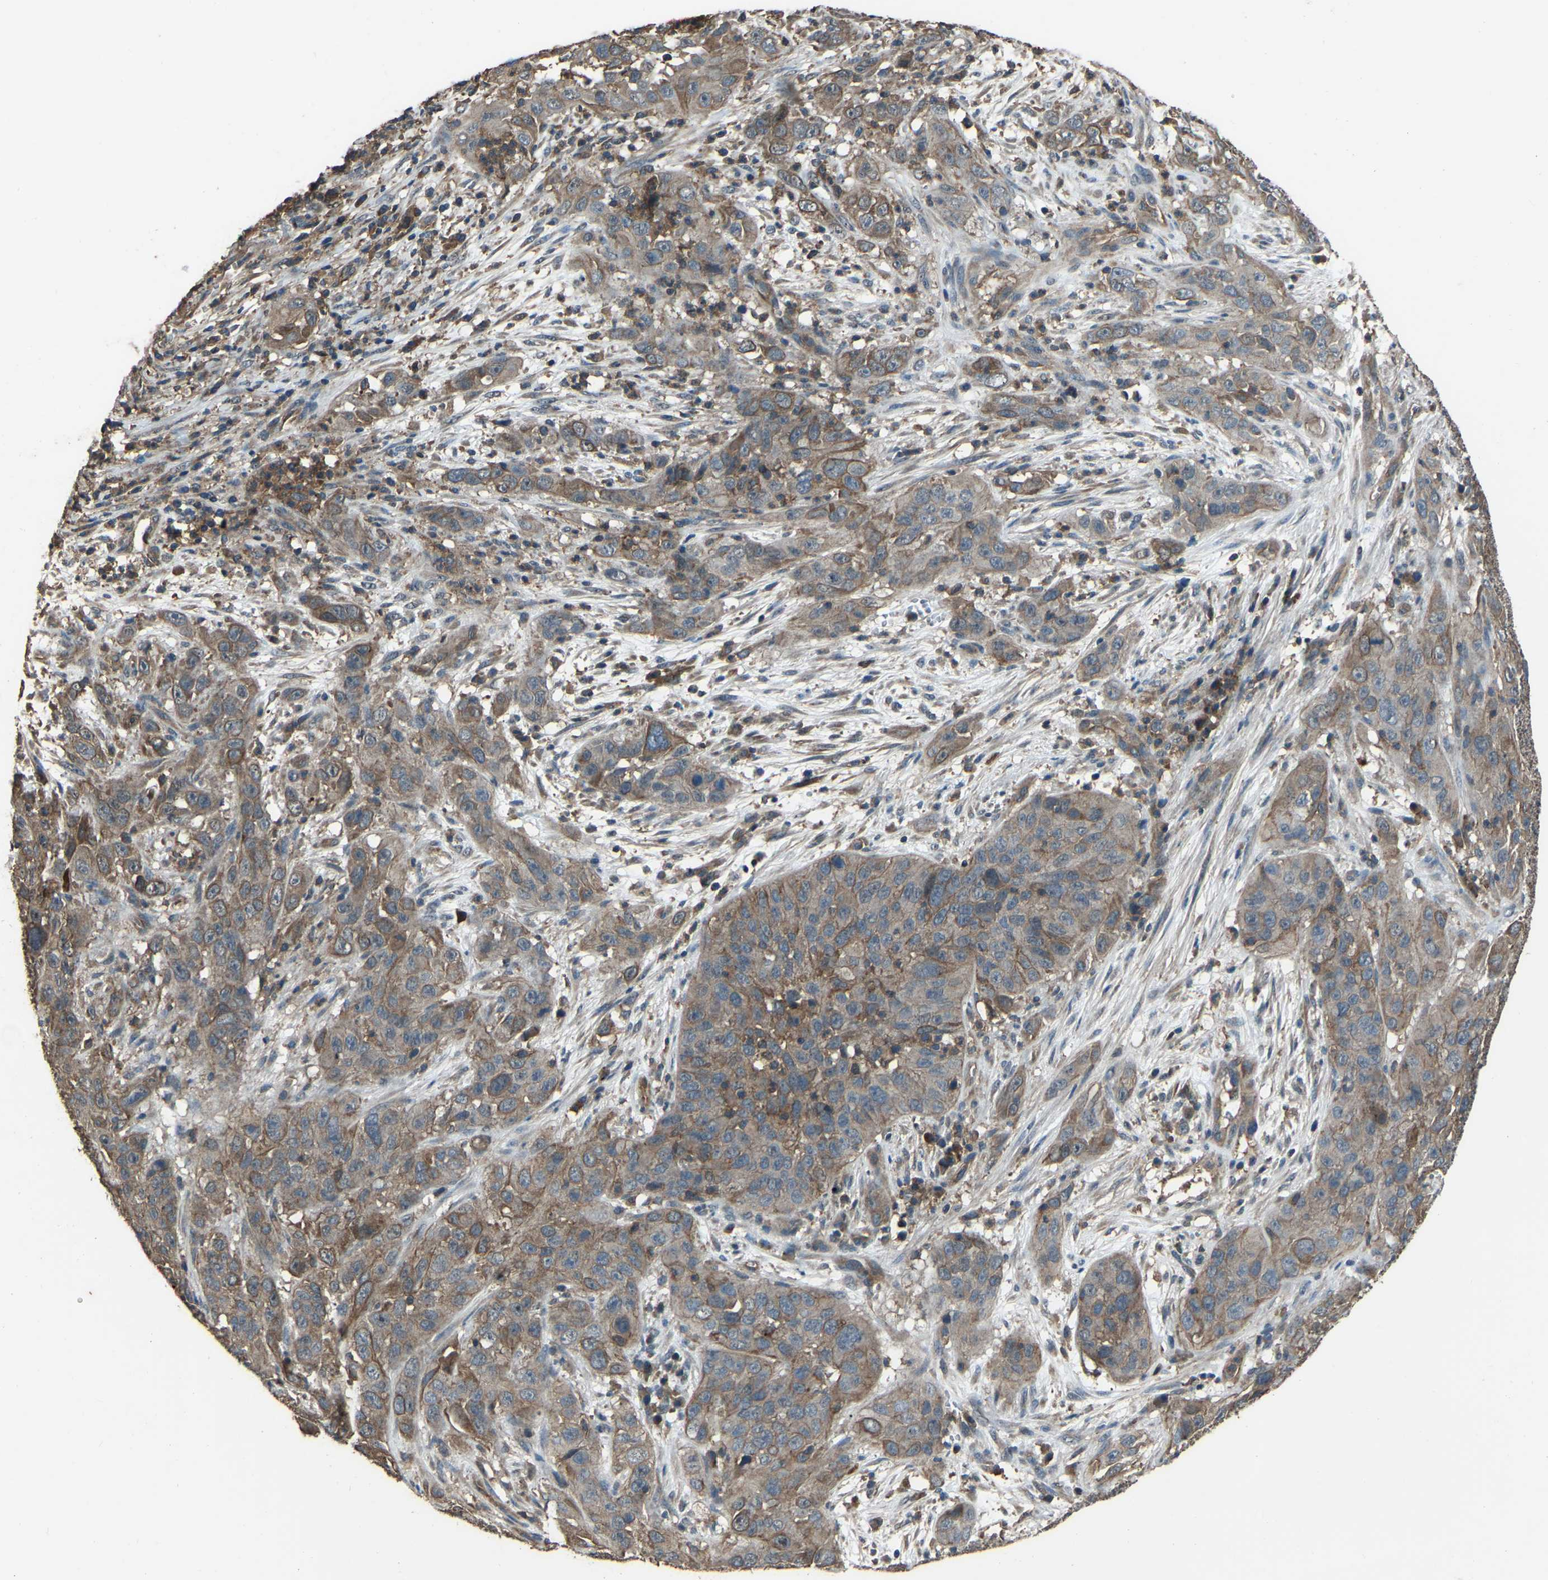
{"staining": {"intensity": "weak", "quantity": ">75%", "location": "cytoplasmic/membranous"}, "tissue": "cervical cancer", "cell_type": "Tumor cells", "image_type": "cancer", "snomed": [{"axis": "morphology", "description": "Squamous cell carcinoma, NOS"}, {"axis": "topography", "description": "Cervix"}], "caption": "Human cervical cancer stained for a protein (brown) shows weak cytoplasmic/membranous positive staining in about >75% of tumor cells.", "gene": "SLC4A2", "patient": {"sex": "female", "age": 32}}